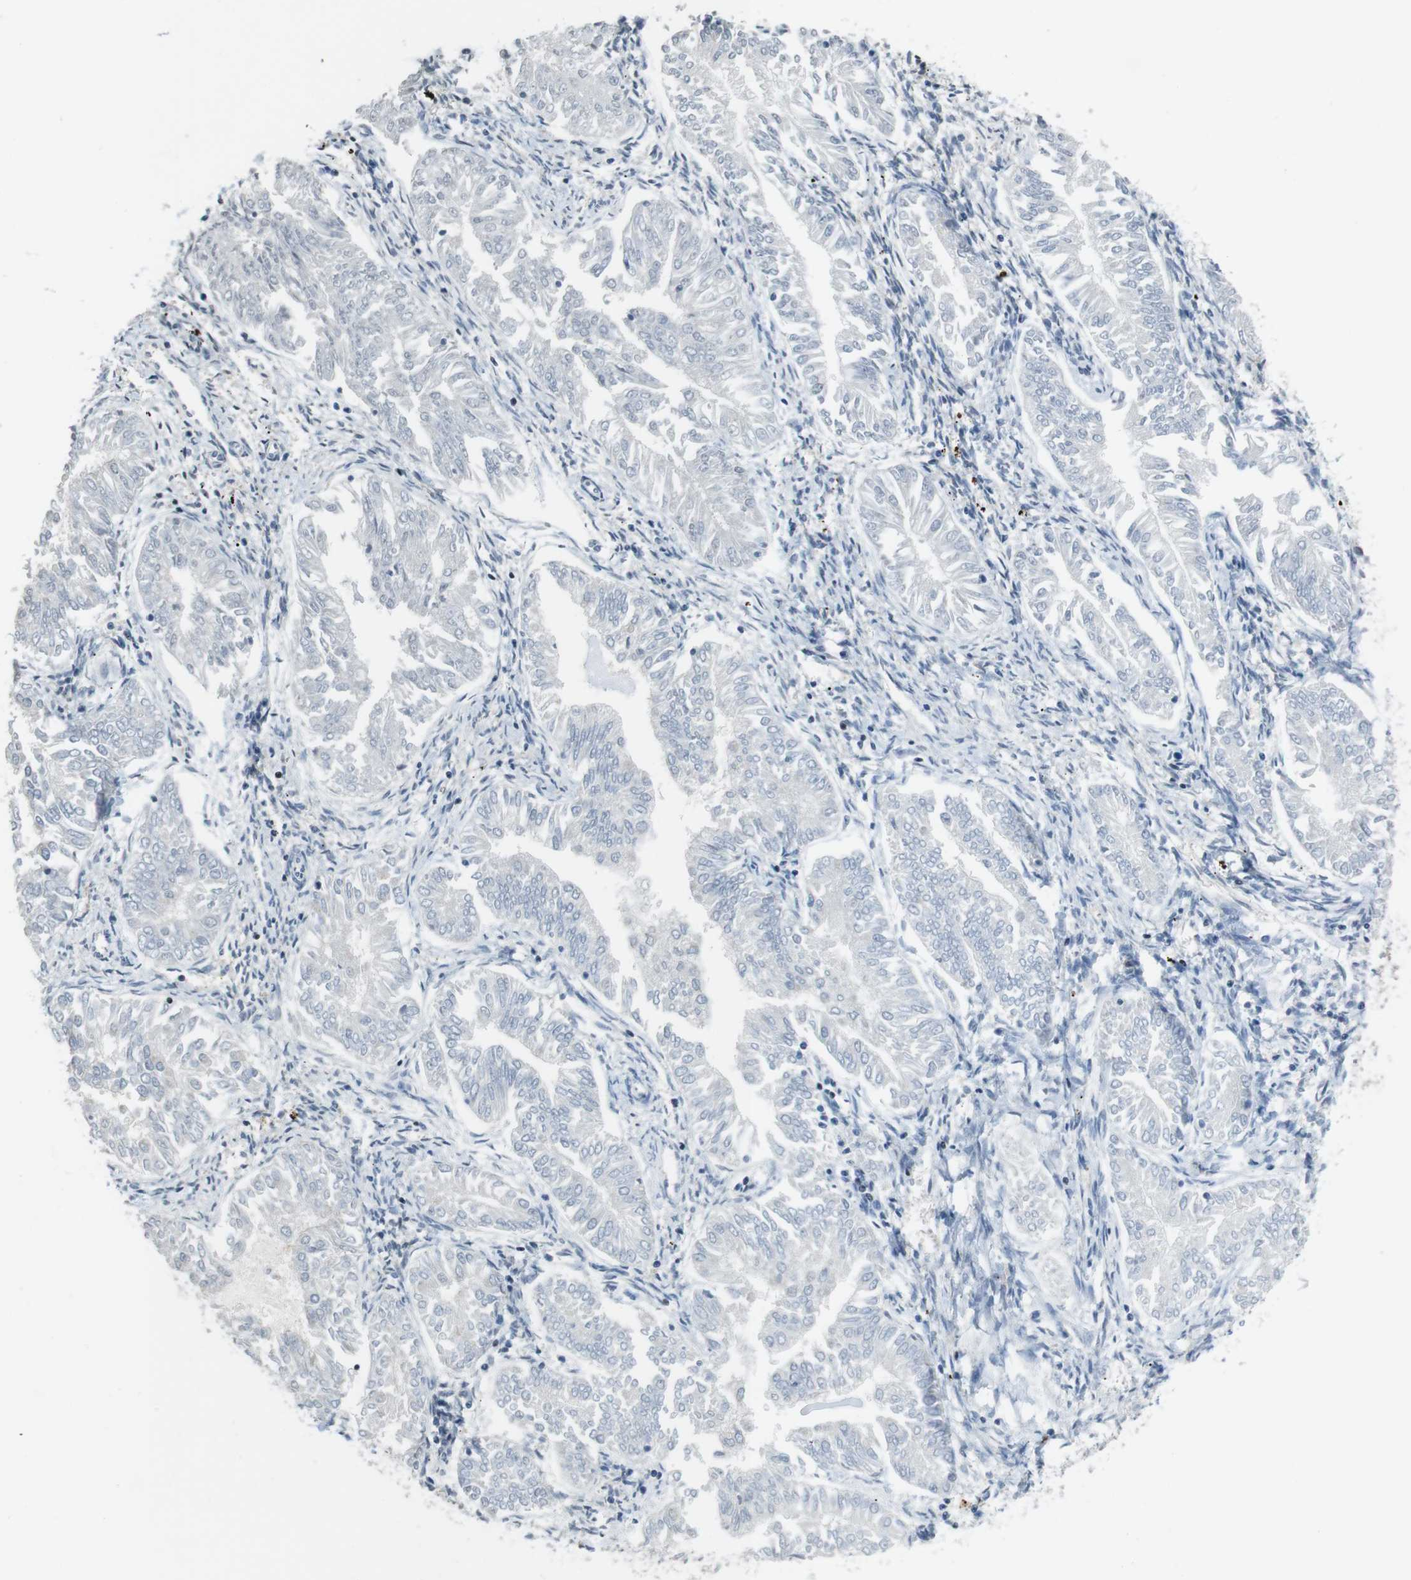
{"staining": {"intensity": "negative", "quantity": "none", "location": "none"}, "tissue": "endometrial cancer", "cell_type": "Tumor cells", "image_type": "cancer", "snomed": [{"axis": "morphology", "description": "Adenocarcinoma, NOS"}, {"axis": "topography", "description": "Endometrium"}], "caption": "DAB immunohistochemical staining of adenocarcinoma (endometrial) demonstrates no significant positivity in tumor cells. (DAB (3,3'-diaminobenzidine) IHC with hematoxylin counter stain).", "gene": "PCDH10", "patient": {"sex": "female", "age": 53}}